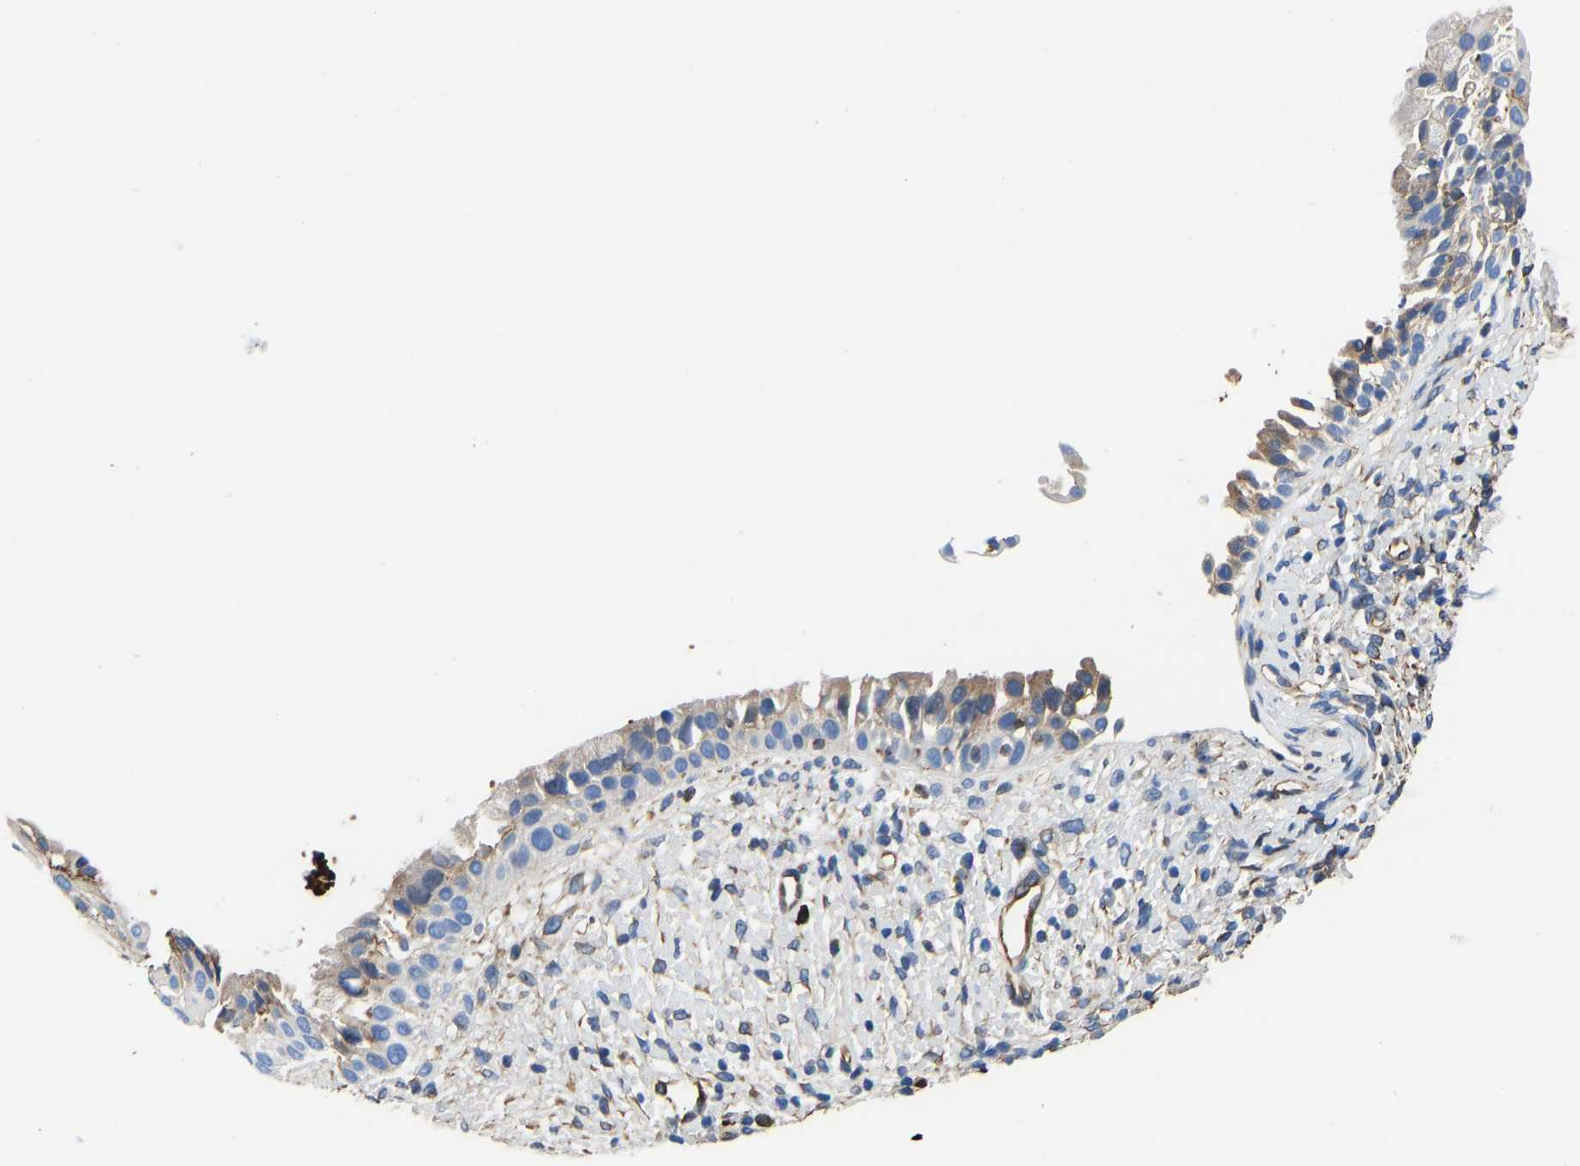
{"staining": {"intensity": "weak", "quantity": "<25%", "location": "cytoplasmic/membranous"}, "tissue": "nasopharynx", "cell_type": "Respiratory epithelial cells", "image_type": "normal", "snomed": [{"axis": "morphology", "description": "Normal tissue, NOS"}, {"axis": "topography", "description": "Nasopharynx"}], "caption": "Immunohistochemical staining of benign human nasopharynx demonstrates no significant expression in respiratory epithelial cells.", "gene": "HSPG2", "patient": {"sex": "male", "age": 22}}